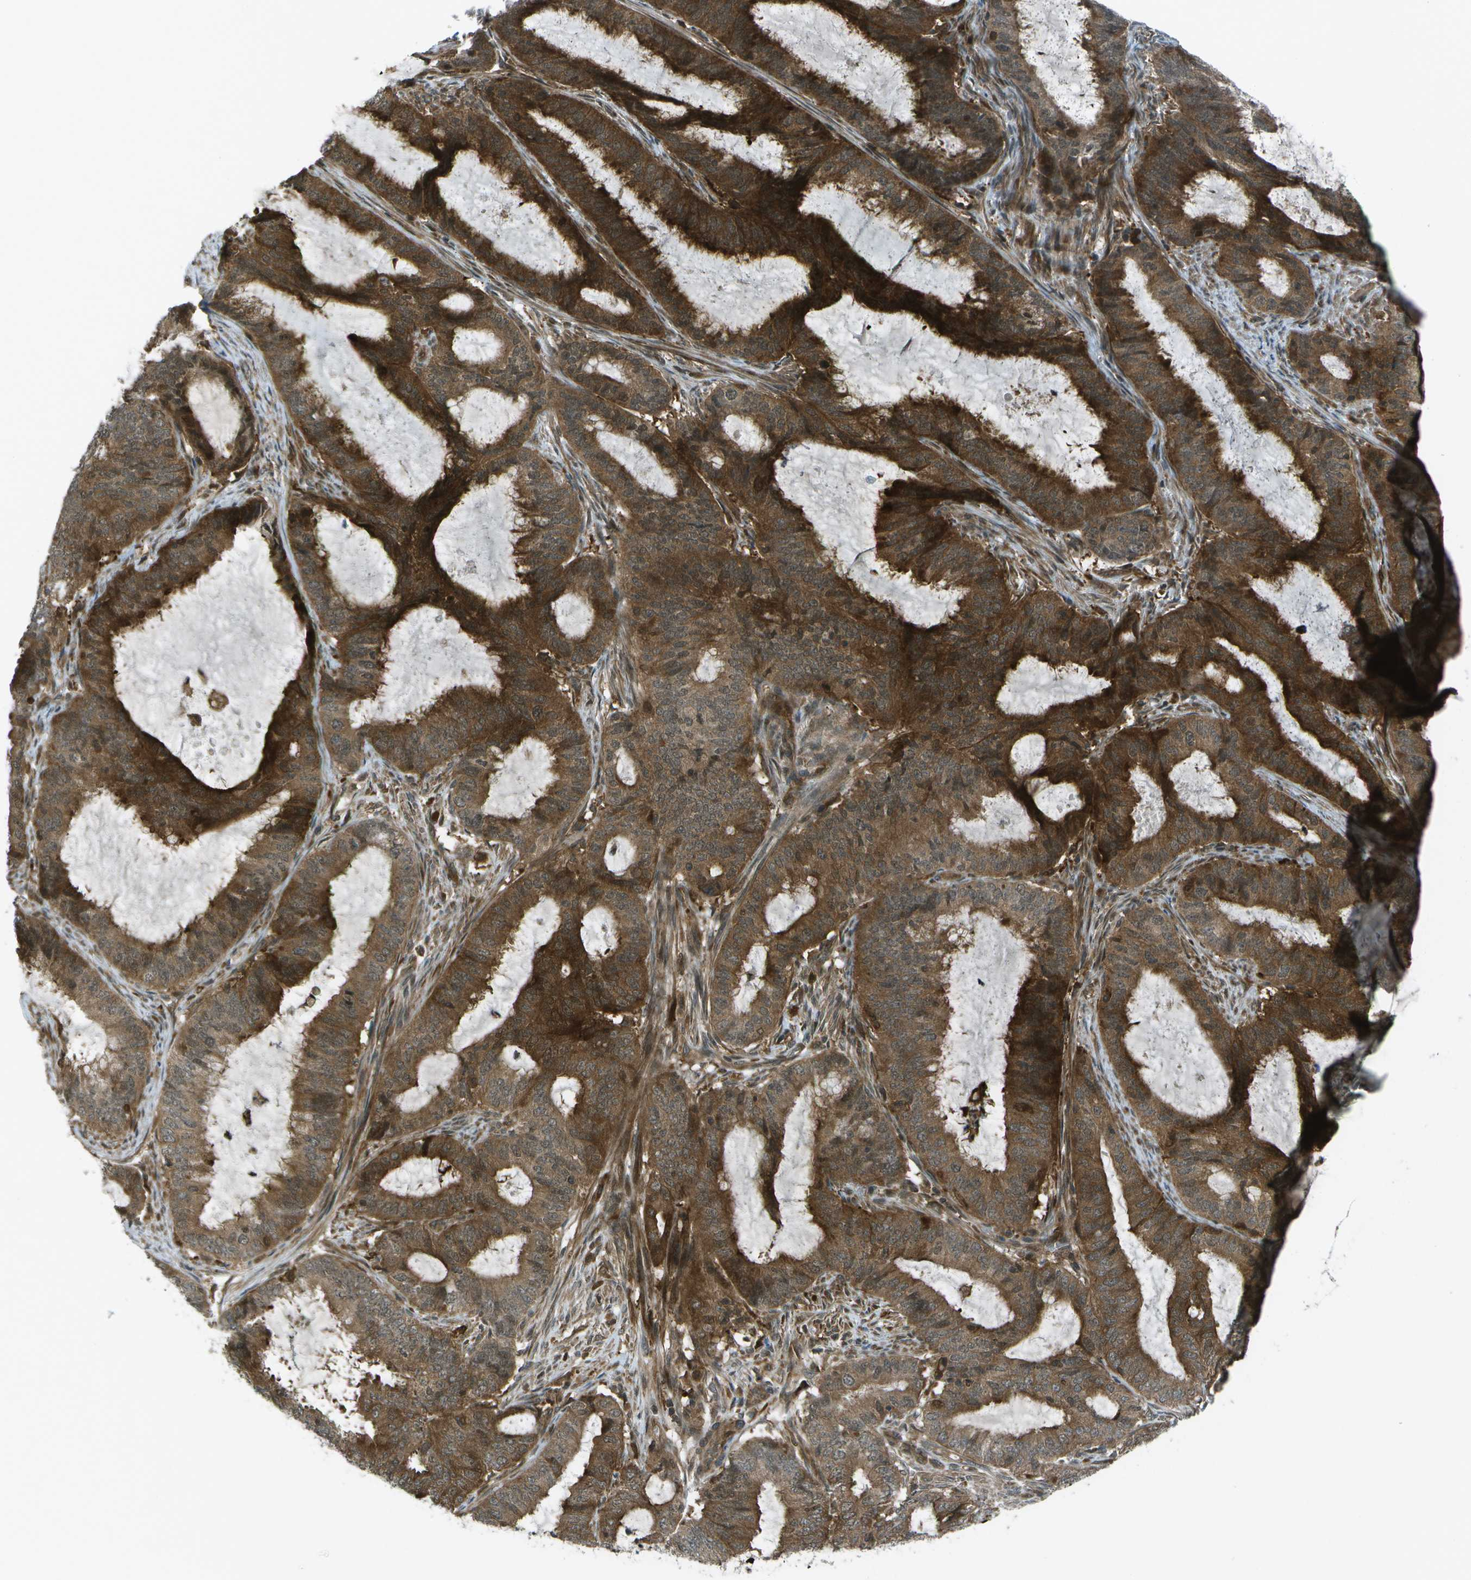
{"staining": {"intensity": "strong", "quantity": ">75%", "location": "cytoplasmic/membranous"}, "tissue": "endometrial cancer", "cell_type": "Tumor cells", "image_type": "cancer", "snomed": [{"axis": "morphology", "description": "Adenocarcinoma, NOS"}, {"axis": "topography", "description": "Endometrium"}], "caption": "IHC micrograph of human adenocarcinoma (endometrial) stained for a protein (brown), which exhibits high levels of strong cytoplasmic/membranous expression in approximately >75% of tumor cells.", "gene": "TMEM19", "patient": {"sex": "female", "age": 70}}